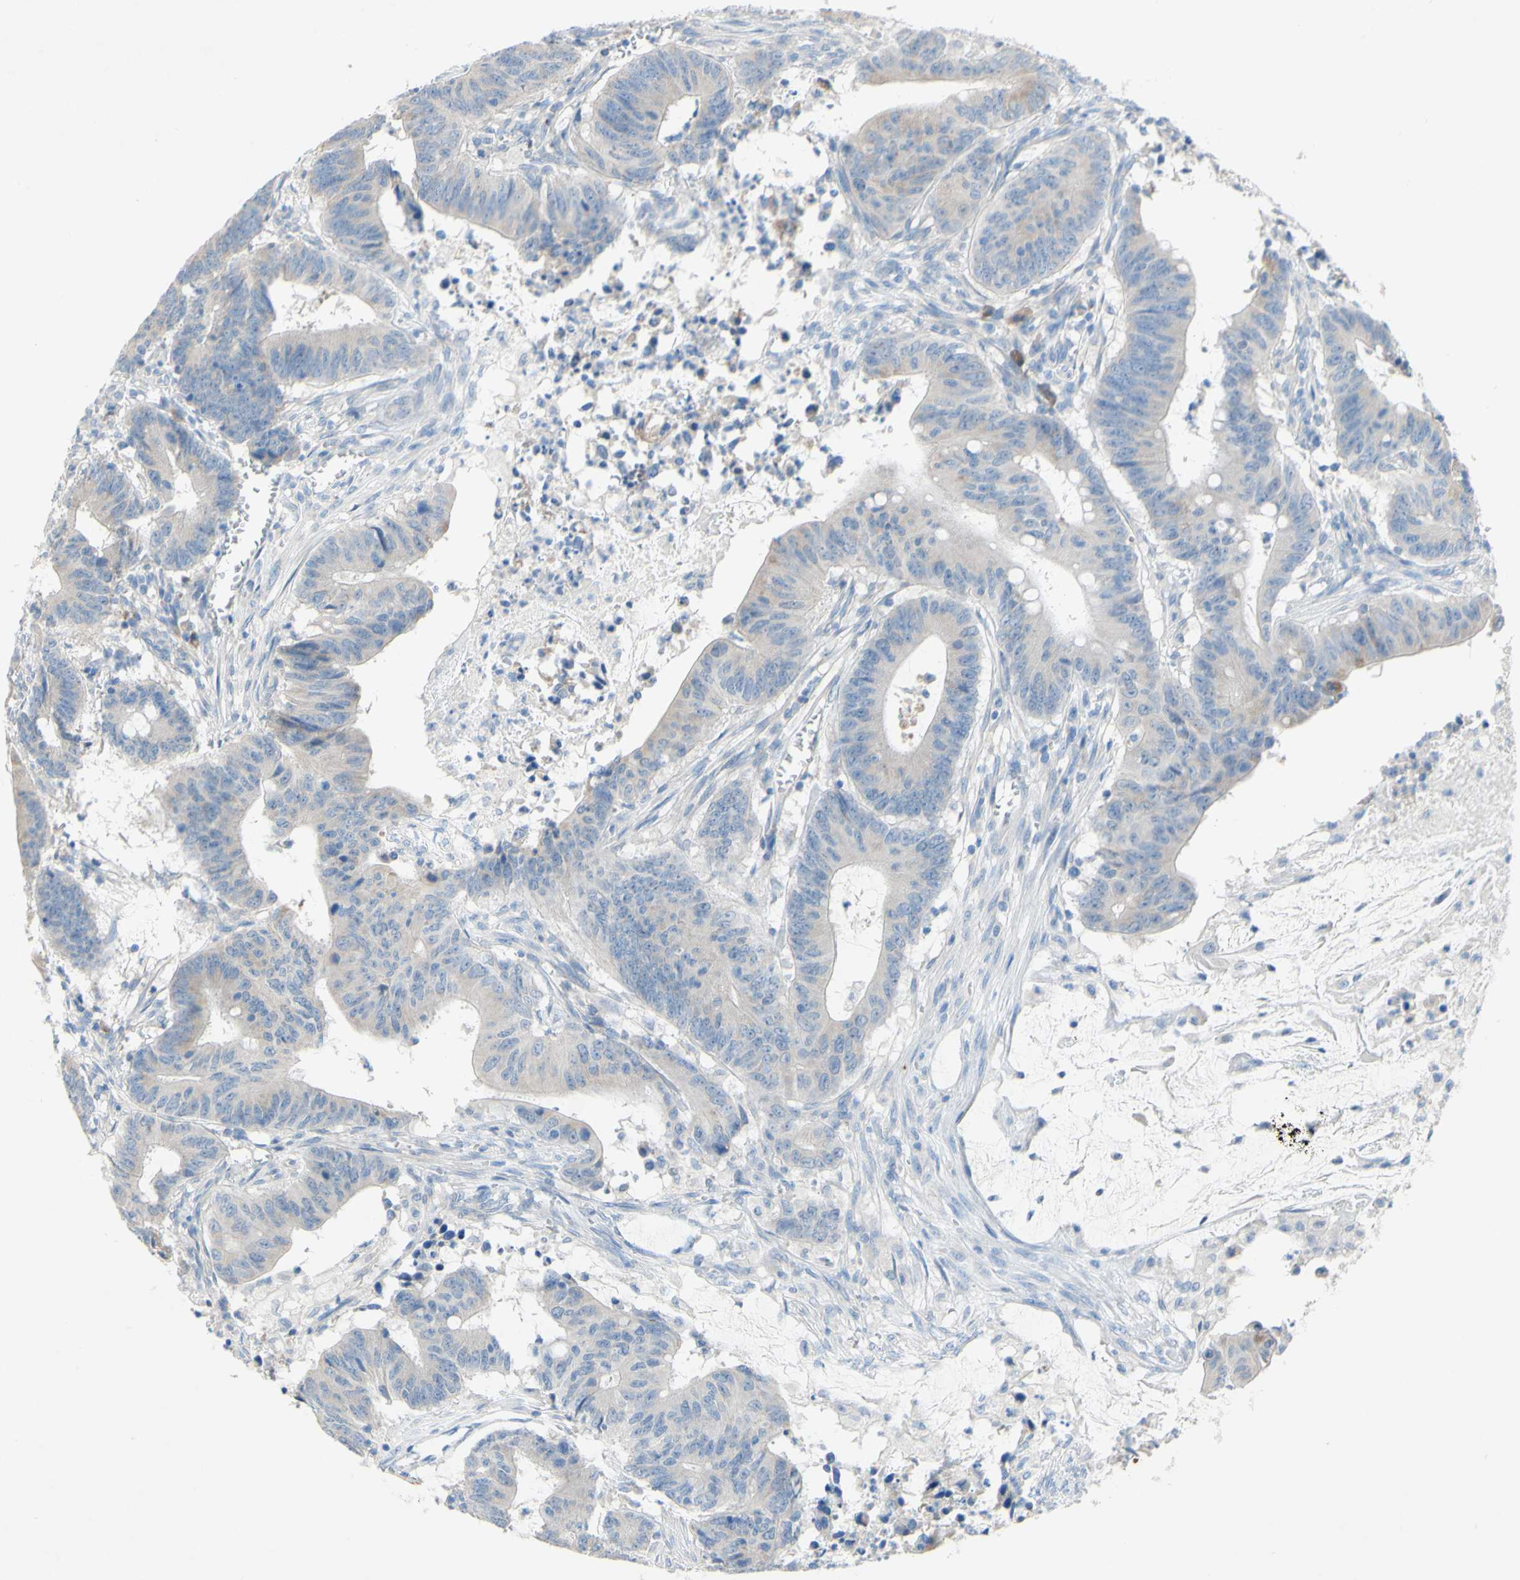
{"staining": {"intensity": "negative", "quantity": "none", "location": "none"}, "tissue": "colorectal cancer", "cell_type": "Tumor cells", "image_type": "cancer", "snomed": [{"axis": "morphology", "description": "Adenocarcinoma, NOS"}, {"axis": "topography", "description": "Colon"}], "caption": "This is an IHC image of human colorectal adenocarcinoma. There is no staining in tumor cells.", "gene": "ACADL", "patient": {"sex": "male", "age": 45}}